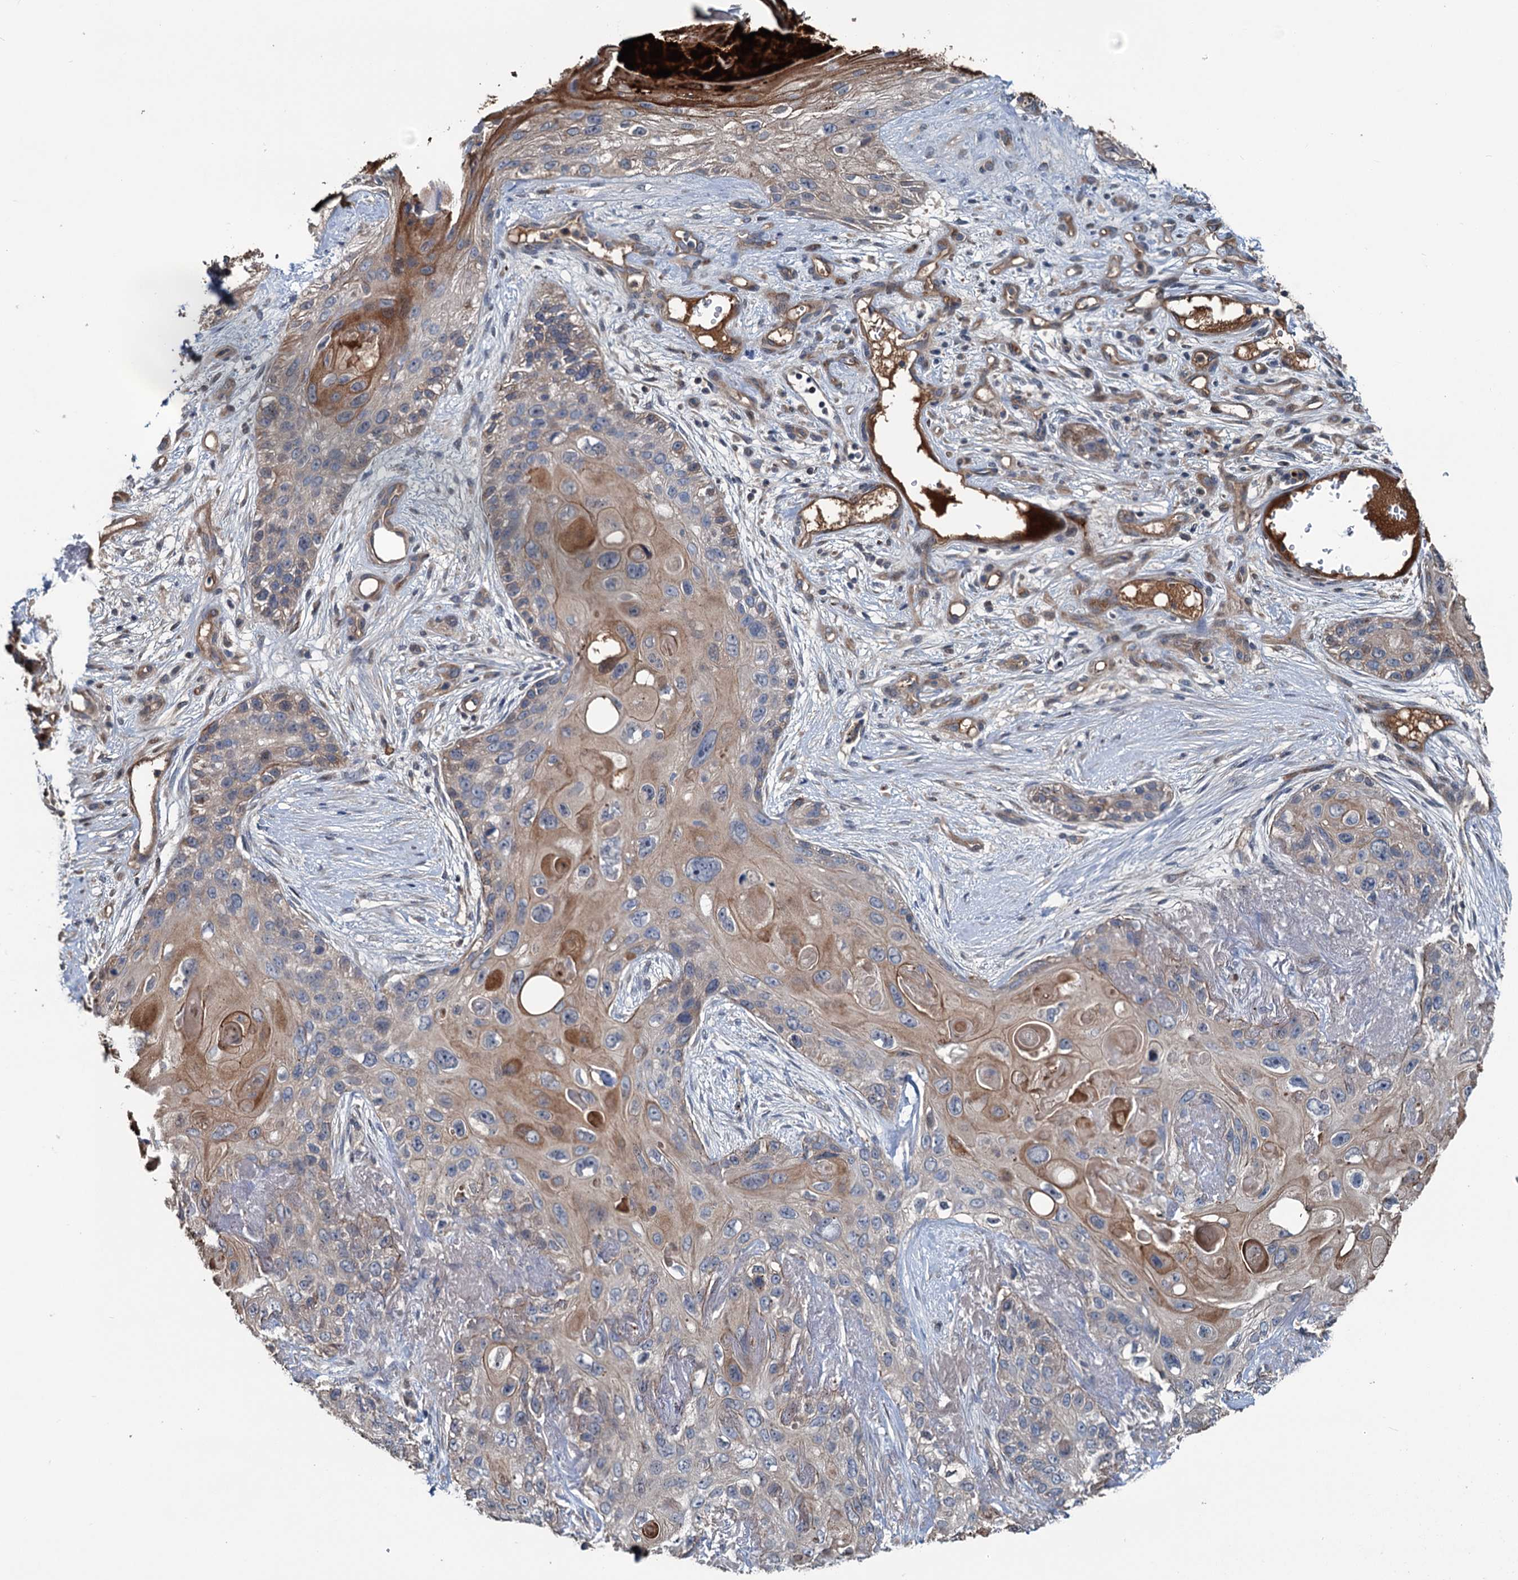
{"staining": {"intensity": "moderate", "quantity": "25%-75%", "location": "cytoplasmic/membranous"}, "tissue": "skin cancer", "cell_type": "Tumor cells", "image_type": "cancer", "snomed": [{"axis": "morphology", "description": "Normal tissue, NOS"}, {"axis": "morphology", "description": "Squamous cell carcinoma, NOS"}, {"axis": "topography", "description": "Skin"}], "caption": "IHC histopathology image of neoplastic tissue: human skin squamous cell carcinoma stained using immunohistochemistry reveals medium levels of moderate protein expression localized specifically in the cytoplasmic/membranous of tumor cells, appearing as a cytoplasmic/membranous brown color.", "gene": "TEDC1", "patient": {"sex": "male", "age": 72}}